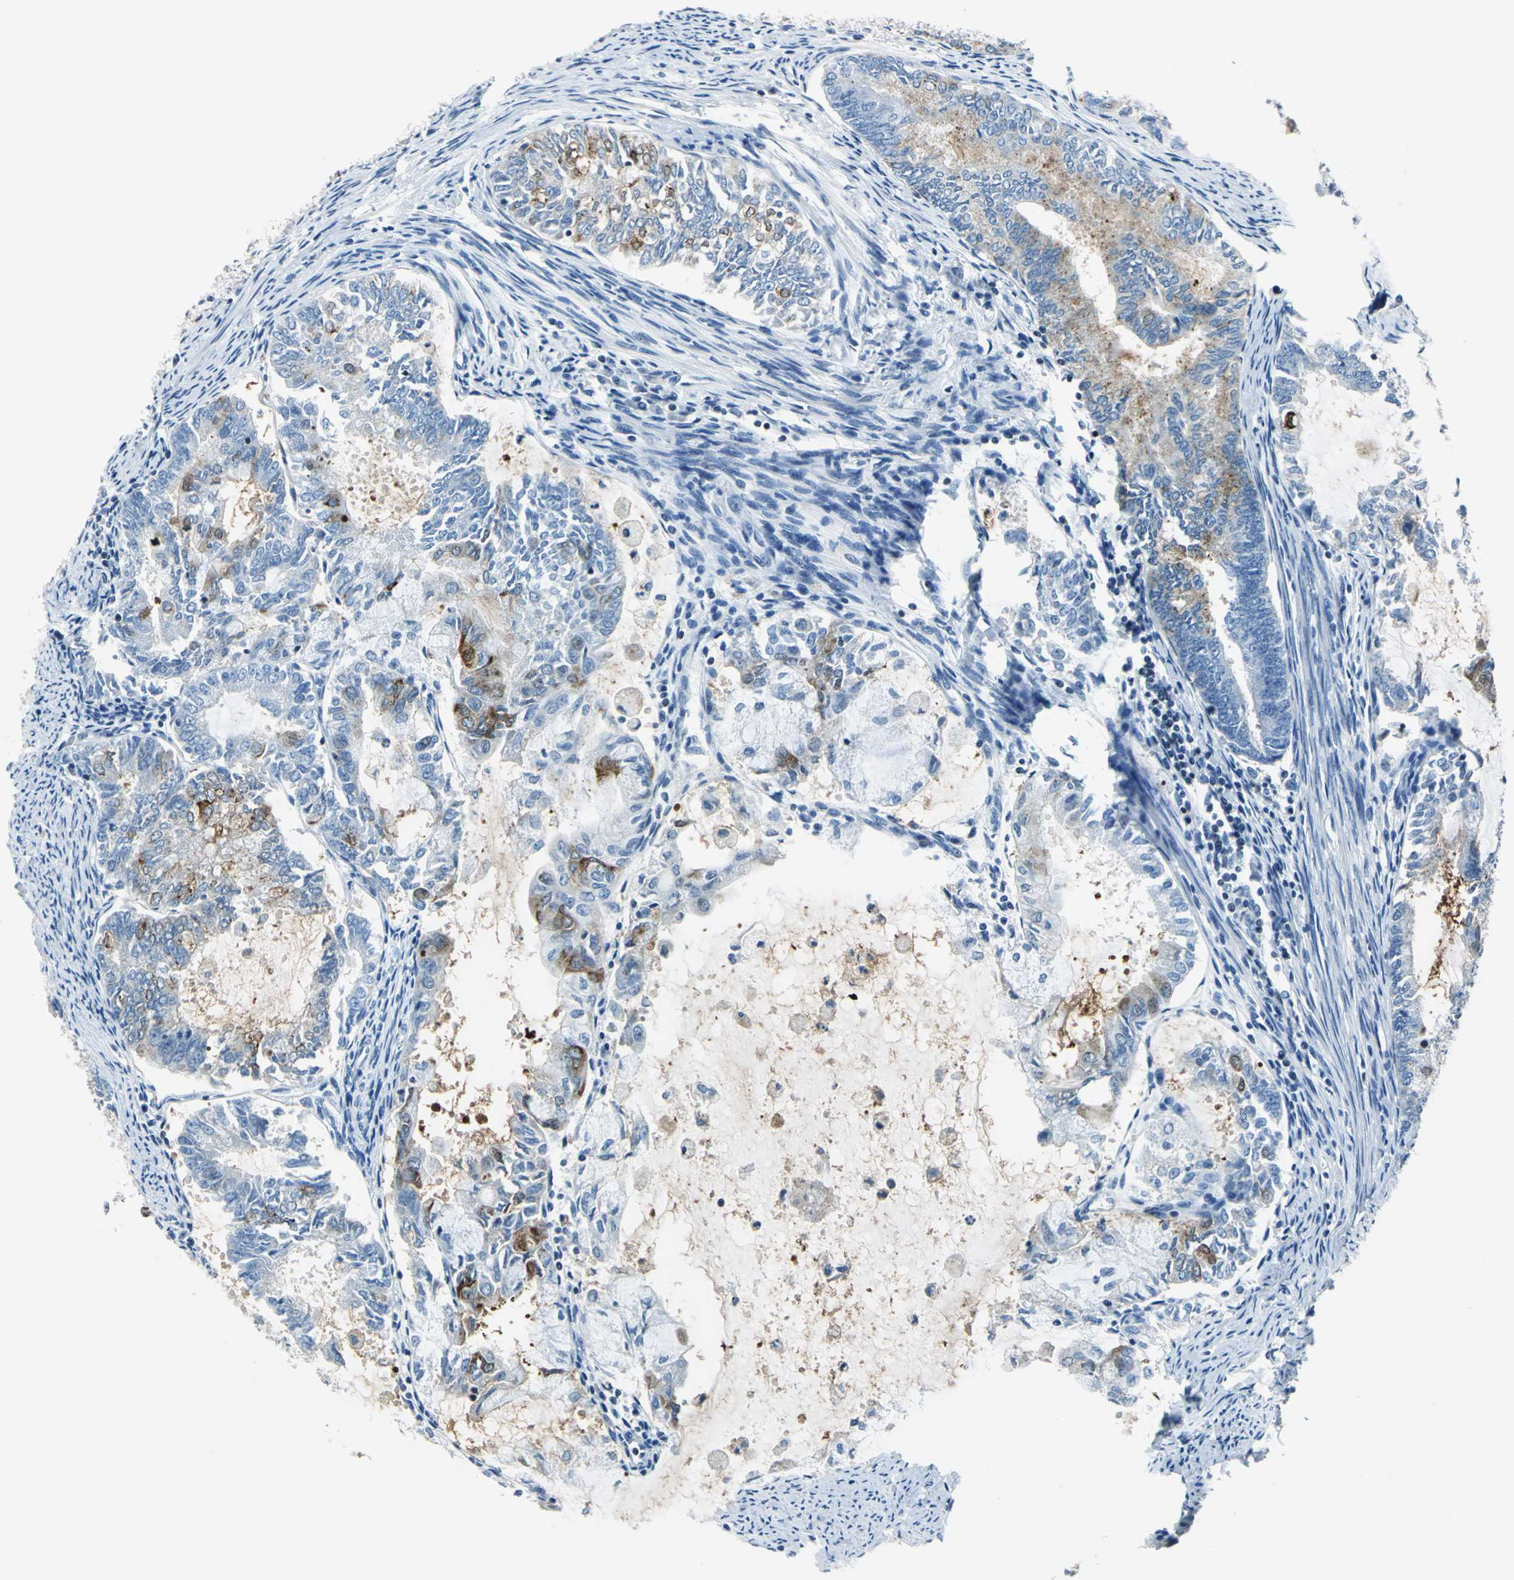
{"staining": {"intensity": "strong", "quantity": "25%-75%", "location": "cytoplasmic/membranous"}, "tissue": "endometrial cancer", "cell_type": "Tumor cells", "image_type": "cancer", "snomed": [{"axis": "morphology", "description": "Adenocarcinoma, NOS"}, {"axis": "topography", "description": "Endometrium"}], "caption": "Endometrial cancer (adenocarcinoma) stained with a protein marker displays strong staining in tumor cells.", "gene": "HCFC2", "patient": {"sex": "female", "age": 86}}